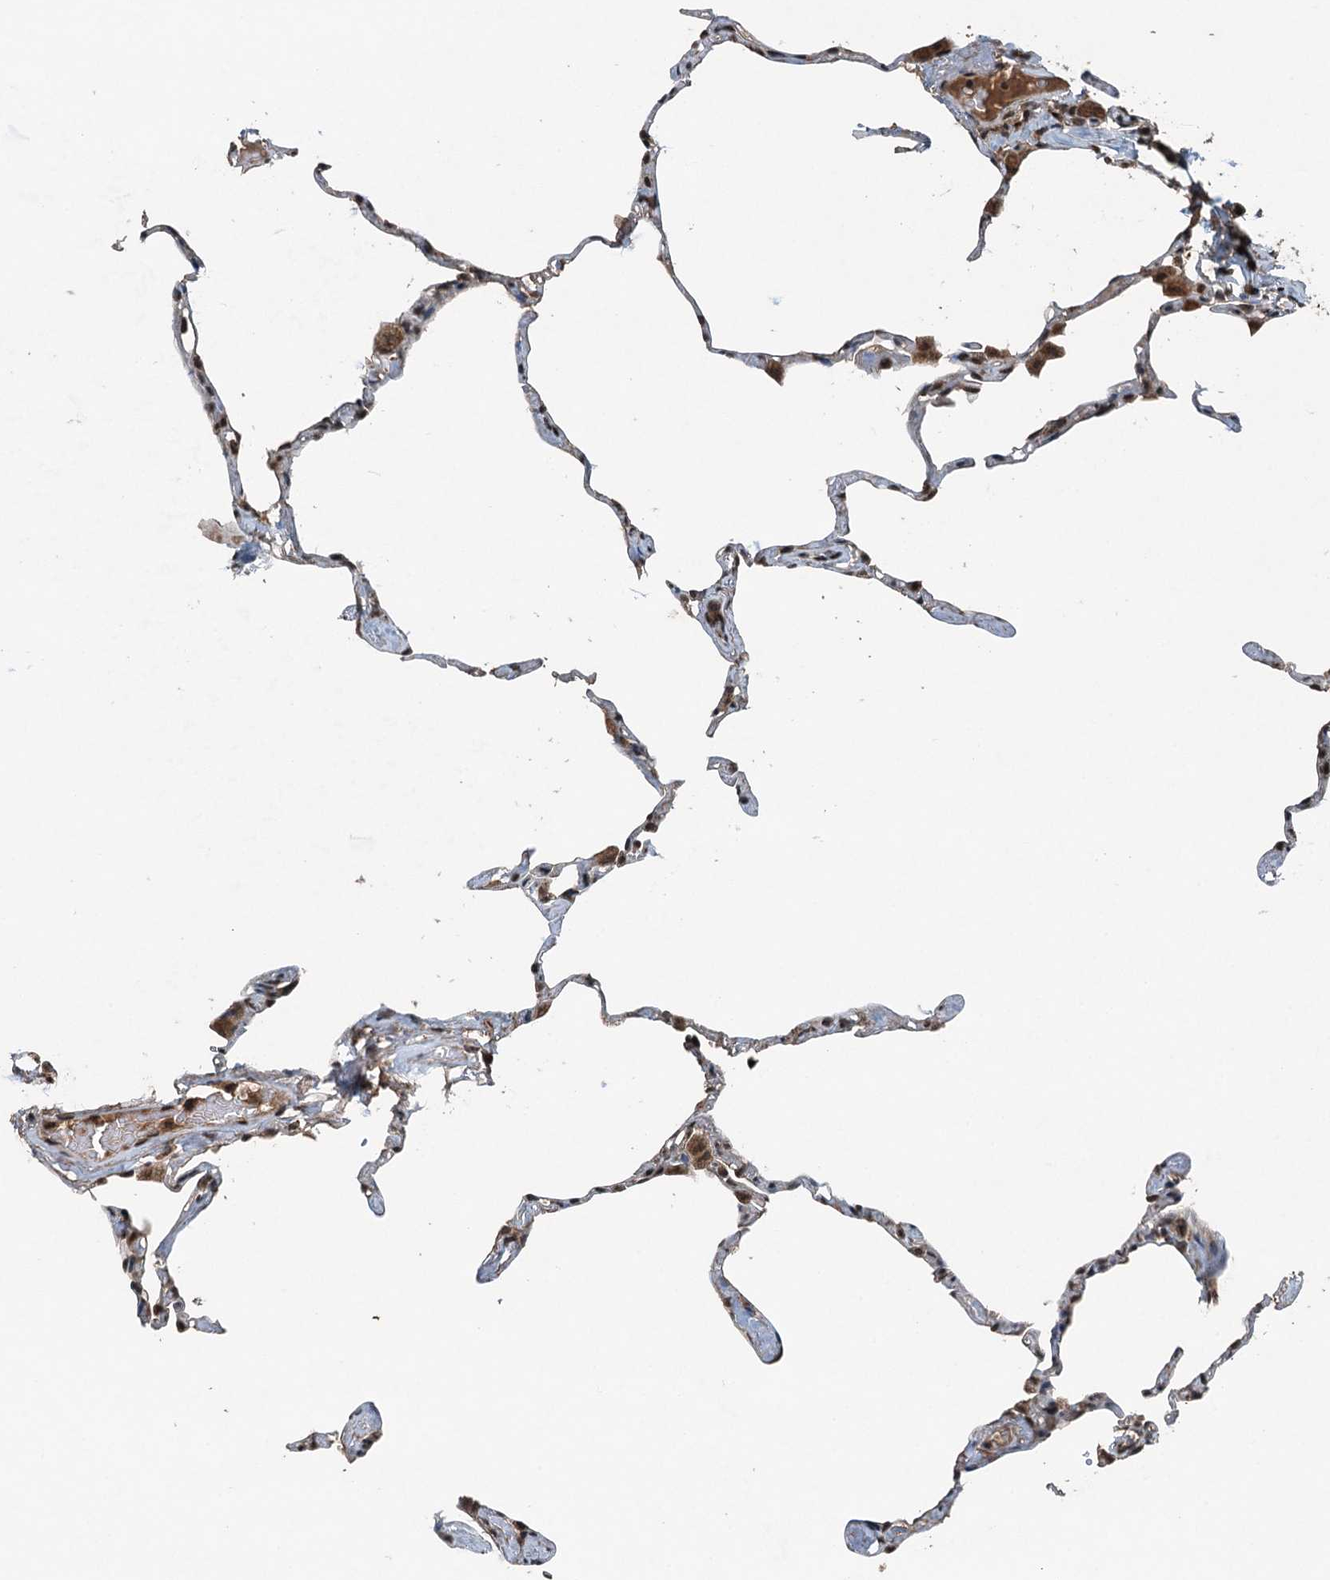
{"staining": {"intensity": "moderate", "quantity": "<25%", "location": "nuclear"}, "tissue": "lung", "cell_type": "Alveolar cells", "image_type": "normal", "snomed": [{"axis": "morphology", "description": "Normal tissue, NOS"}, {"axis": "topography", "description": "Lung"}], "caption": "Moderate nuclear expression is seen in about <25% of alveolar cells in normal lung. The staining is performed using DAB brown chromogen to label protein expression. The nuclei are counter-stained blue using hematoxylin.", "gene": "UBXN6", "patient": {"sex": "male", "age": 65}}